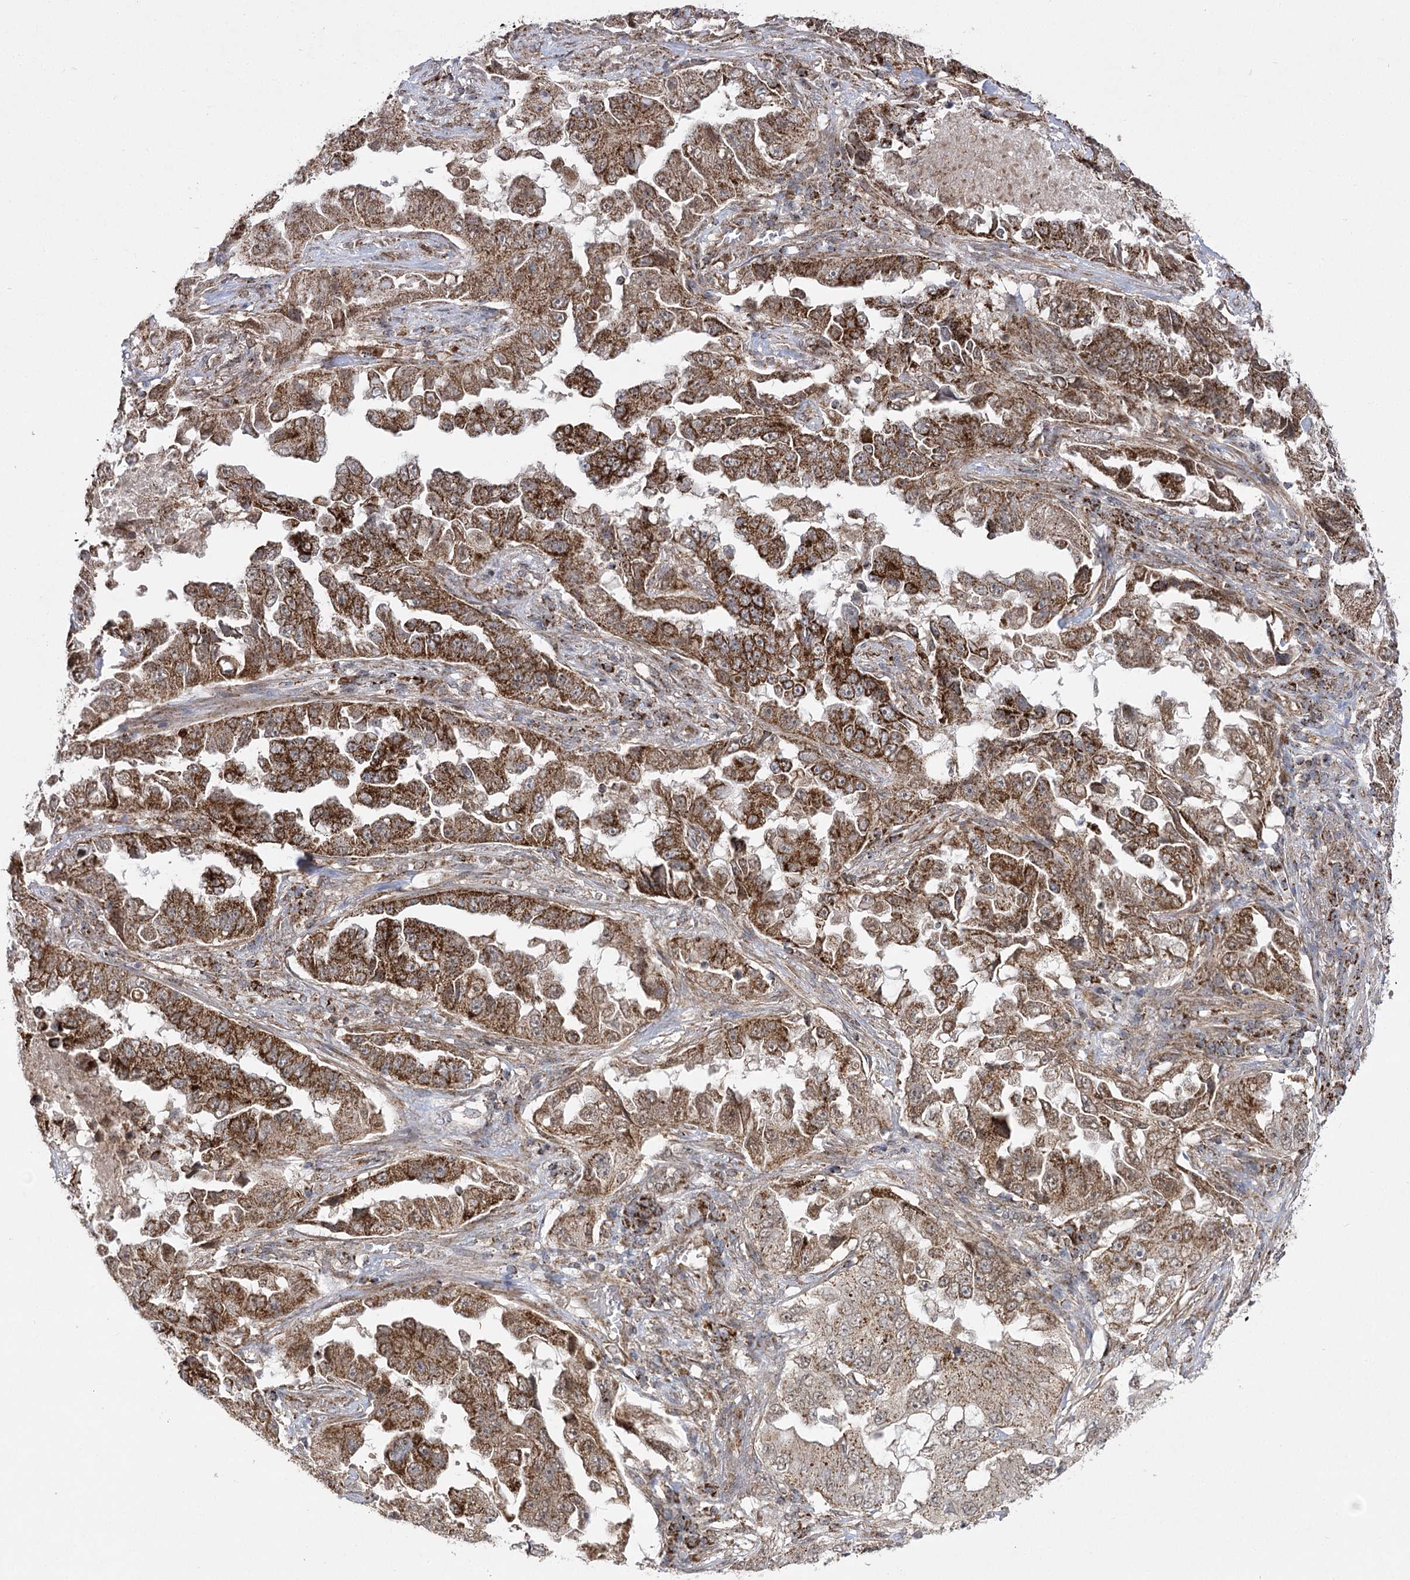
{"staining": {"intensity": "strong", "quantity": ">75%", "location": "cytoplasmic/membranous"}, "tissue": "lung cancer", "cell_type": "Tumor cells", "image_type": "cancer", "snomed": [{"axis": "morphology", "description": "Adenocarcinoma, NOS"}, {"axis": "topography", "description": "Lung"}], "caption": "Lung adenocarcinoma stained for a protein demonstrates strong cytoplasmic/membranous positivity in tumor cells.", "gene": "SLC4A1AP", "patient": {"sex": "female", "age": 51}}